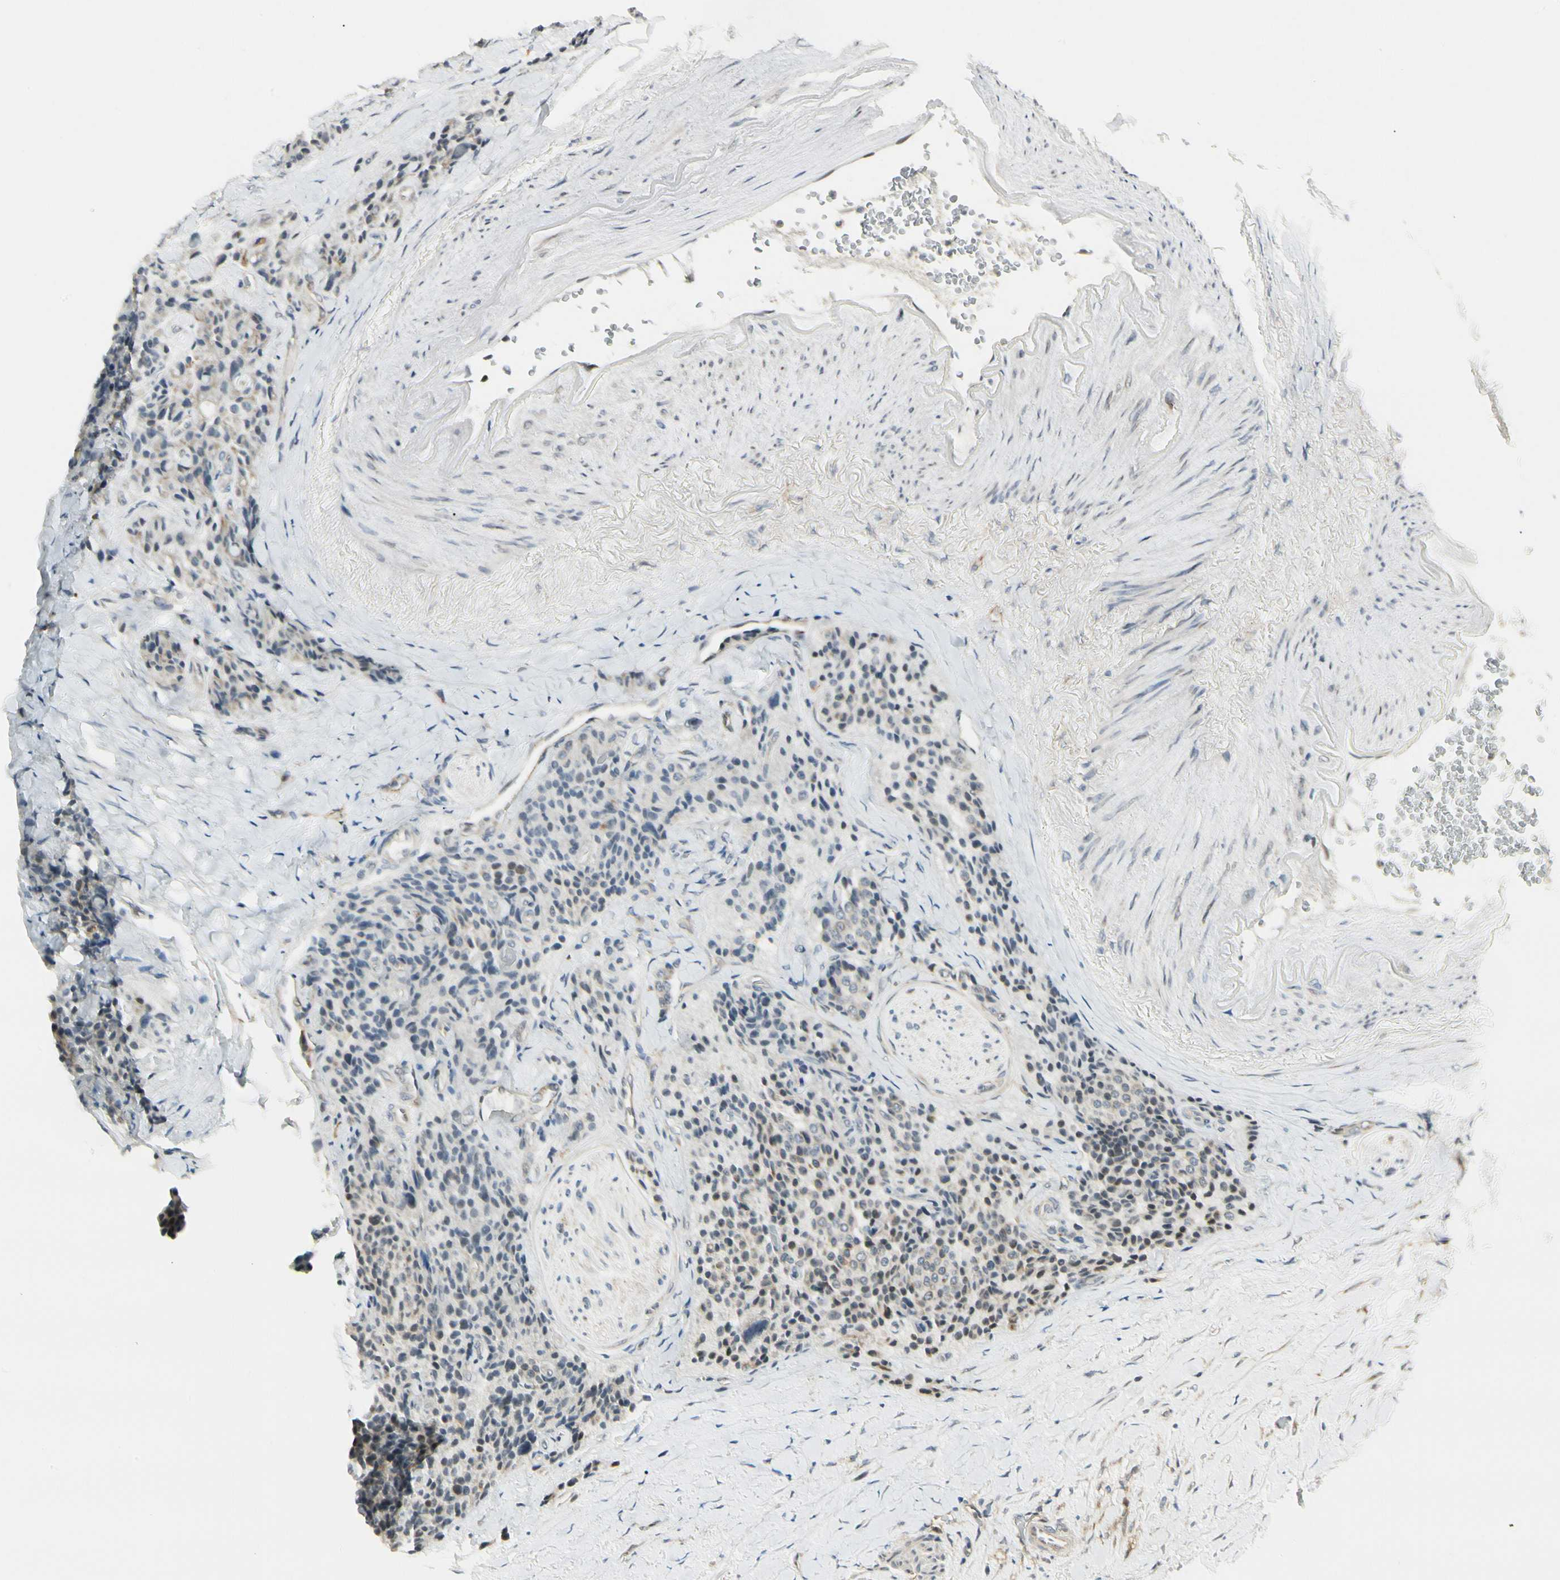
{"staining": {"intensity": "negative", "quantity": "none", "location": "none"}, "tissue": "carcinoid", "cell_type": "Tumor cells", "image_type": "cancer", "snomed": [{"axis": "morphology", "description": "Carcinoid, malignant, NOS"}, {"axis": "topography", "description": "Colon"}], "caption": "Immunohistochemical staining of carcinoid (malignant) demonstrates no significant positivity in tumor cells.", "gene": "FNDC3B", "patient": {"sex": "female", "age": 61}}